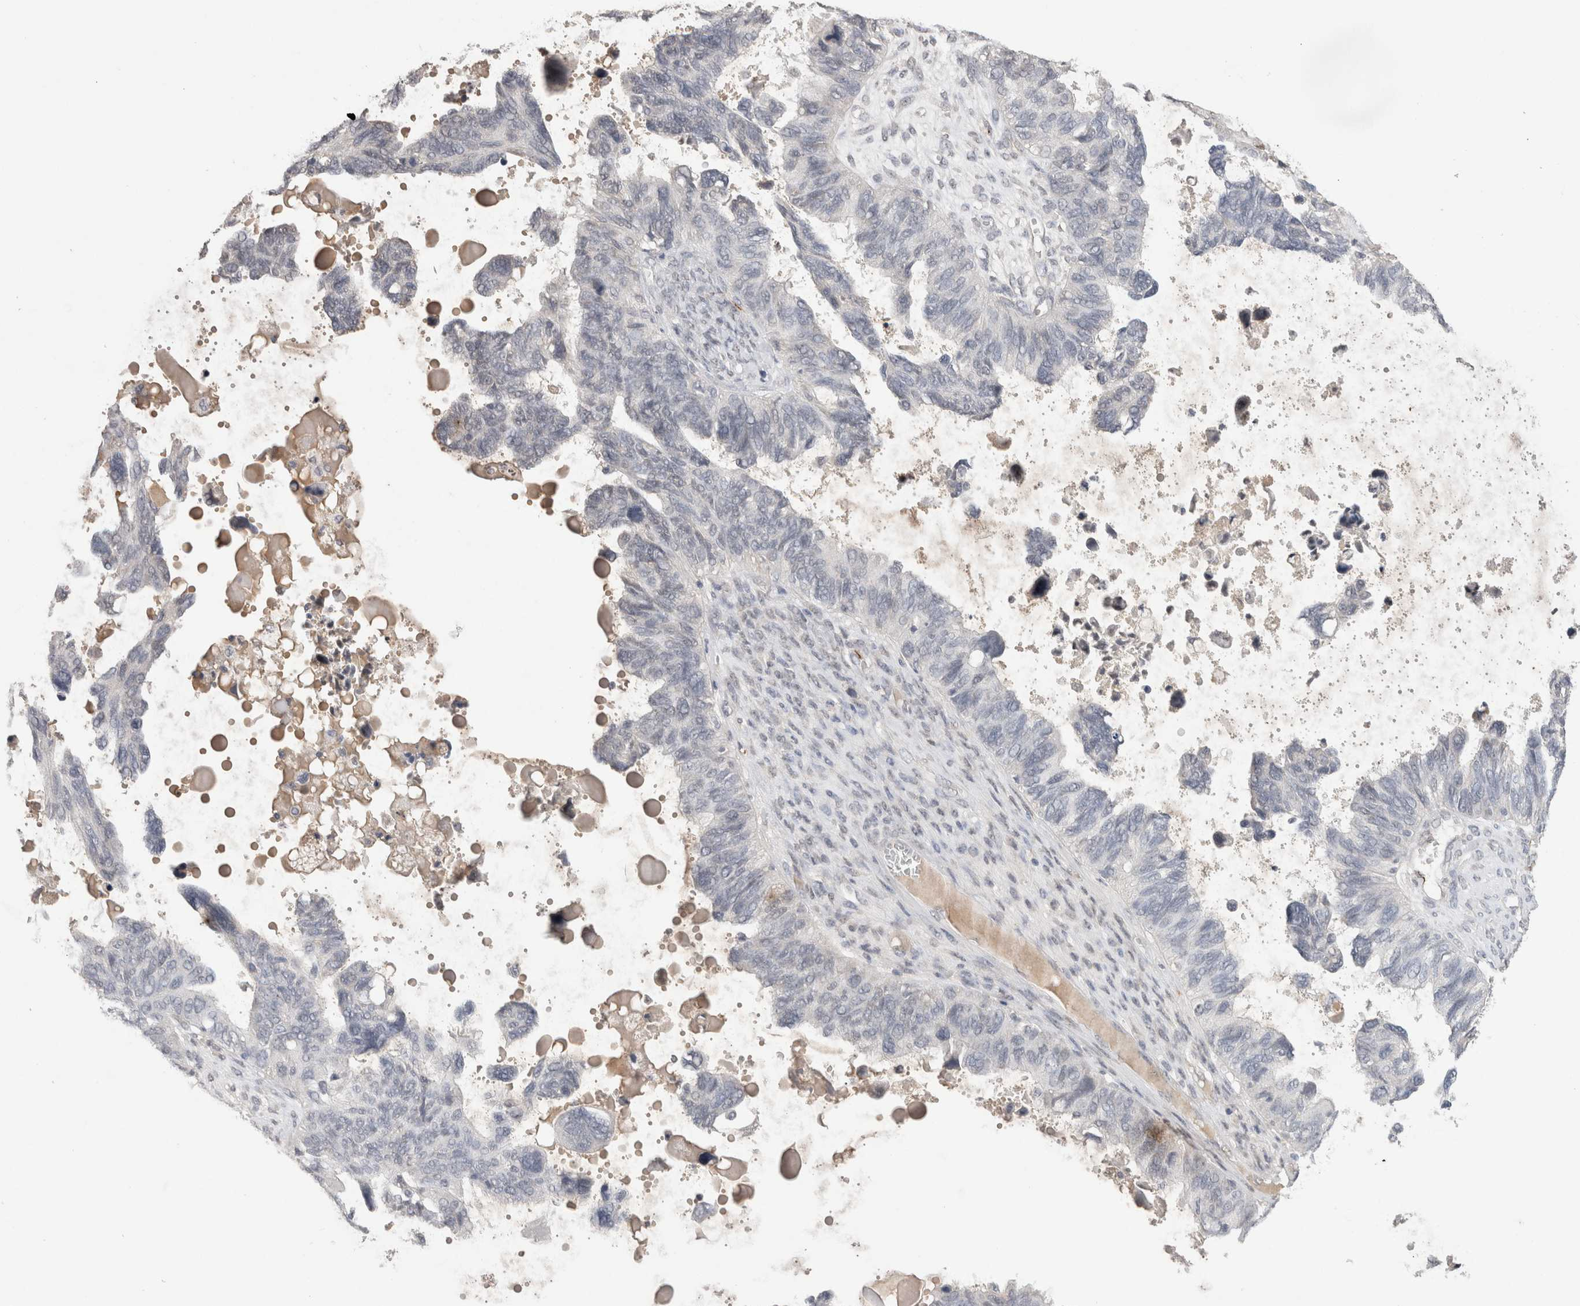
{"staining": {"intensity": "negative", "quantity": "none", "location": "none"}, "tissue": "ovarian cancer", "cell_type": "Tumor cells", "image_type": "cancer", "snomed": [{"axis": "morphology", "description": "Cystadenocarcinoma, serous, NOS"}, {"axis": "topography", "description": "Ovary"}], "caption": "A micrograph of human serous cystadenocarcinoma (ovarian) is negative for staining in tumor cells. The staining is performed using DAB (3,3'-diaminobenzidine) brown chromogen with nuclei counter-stained in using hematoxylin.", "gene": "CDH13", "patient": {"sex": "female", "age": 79}}